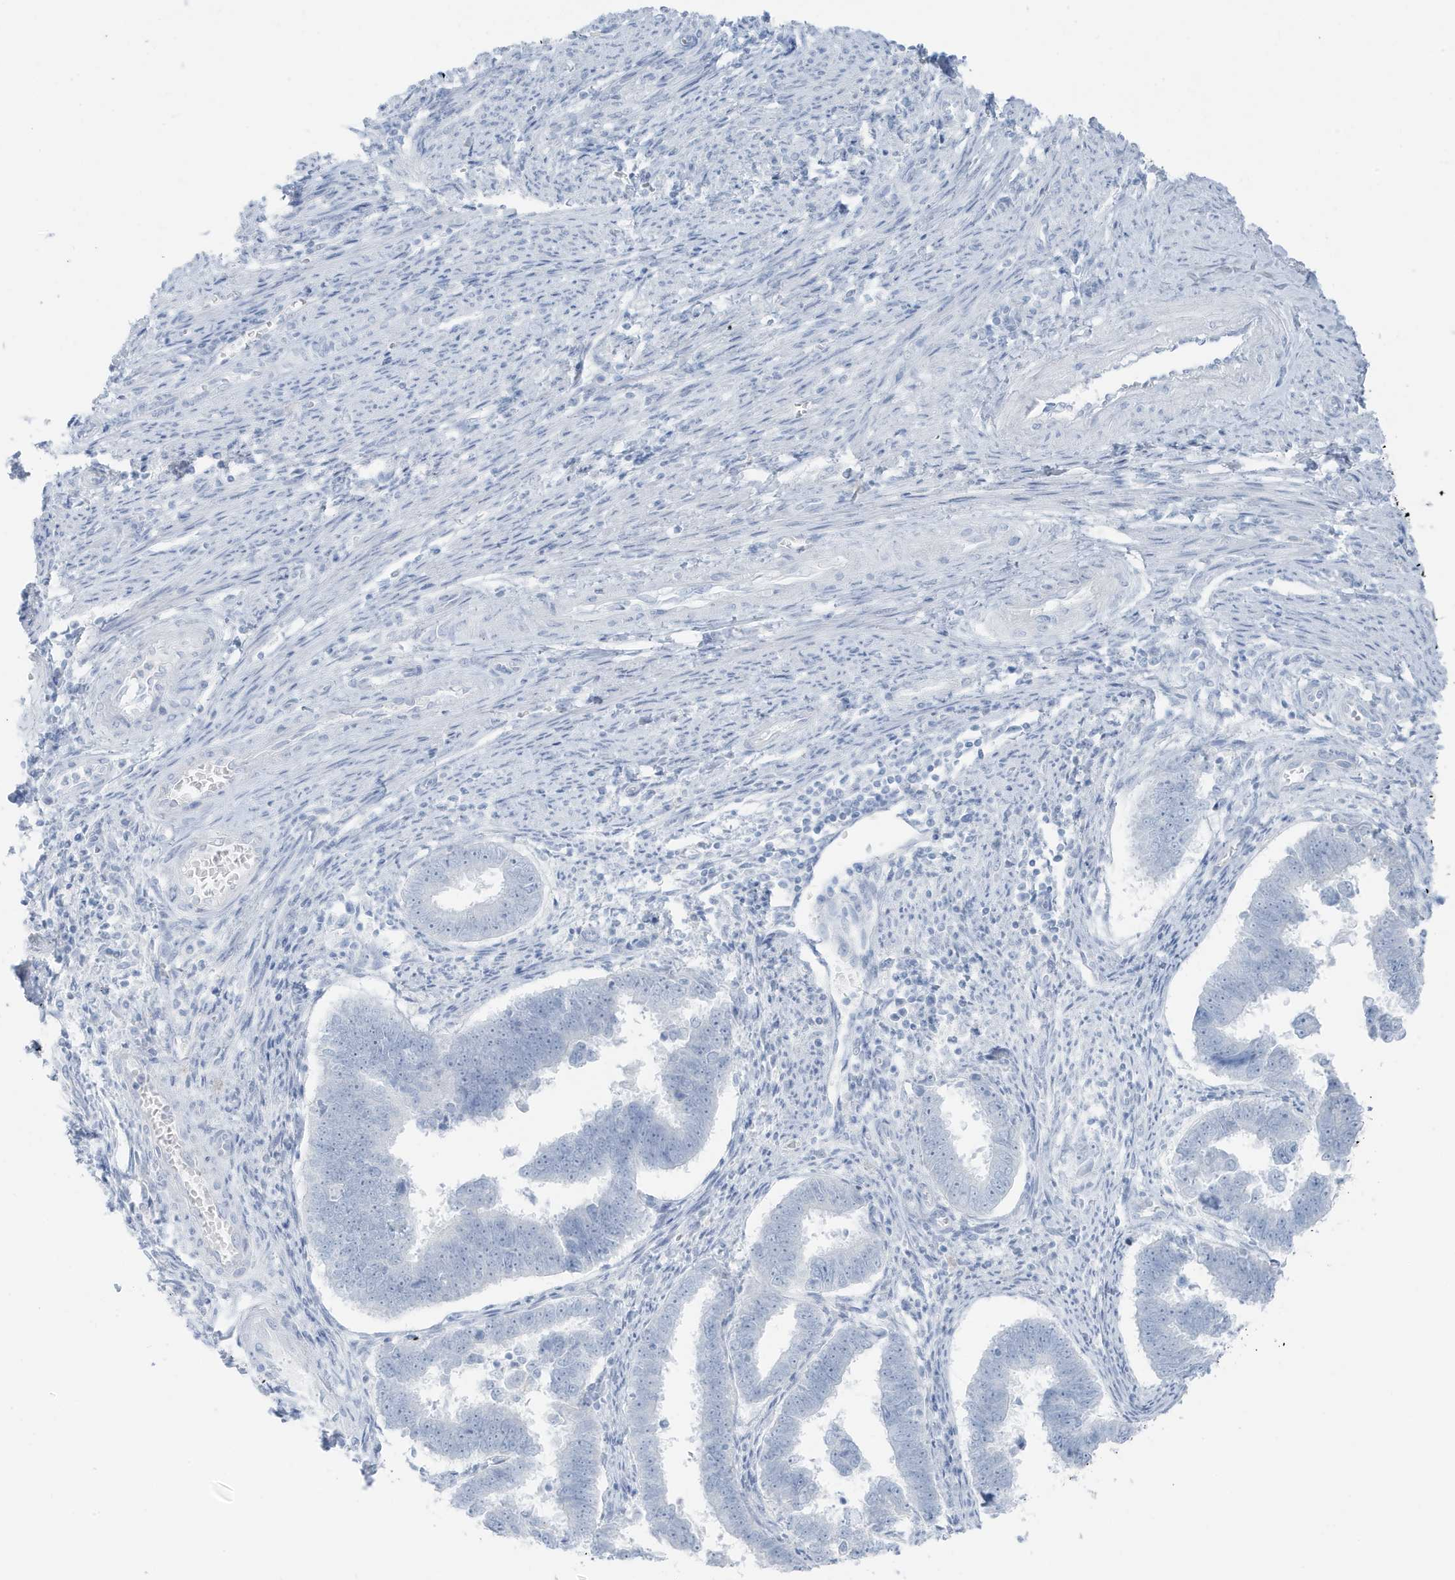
{"staining": {"intensity": "negative", "quantity": "none", "location": "none"}, "tissue": "endometrial cancer", "cell_type": "Tumor cells", "image_type": "cancer", "snomed": [{"axis": "morphology", "description": "Adenocarcinoma, NOS"}, {"axis": "topography", "description": "Endometrium"}], "caption": "Immunohistochemistry photomicrograph of endometrial cancer (adenocarcinoma) stained for a protein (brown), which displays no staining in tumor cells. The staining was performed using DAB to visualize the protein expression in brown, while the nuclei were stained in blue with hematoxylin (Magnification: 20x).", "gene": "ZFP64", "patient": {"sex": "female", "age": 75}}